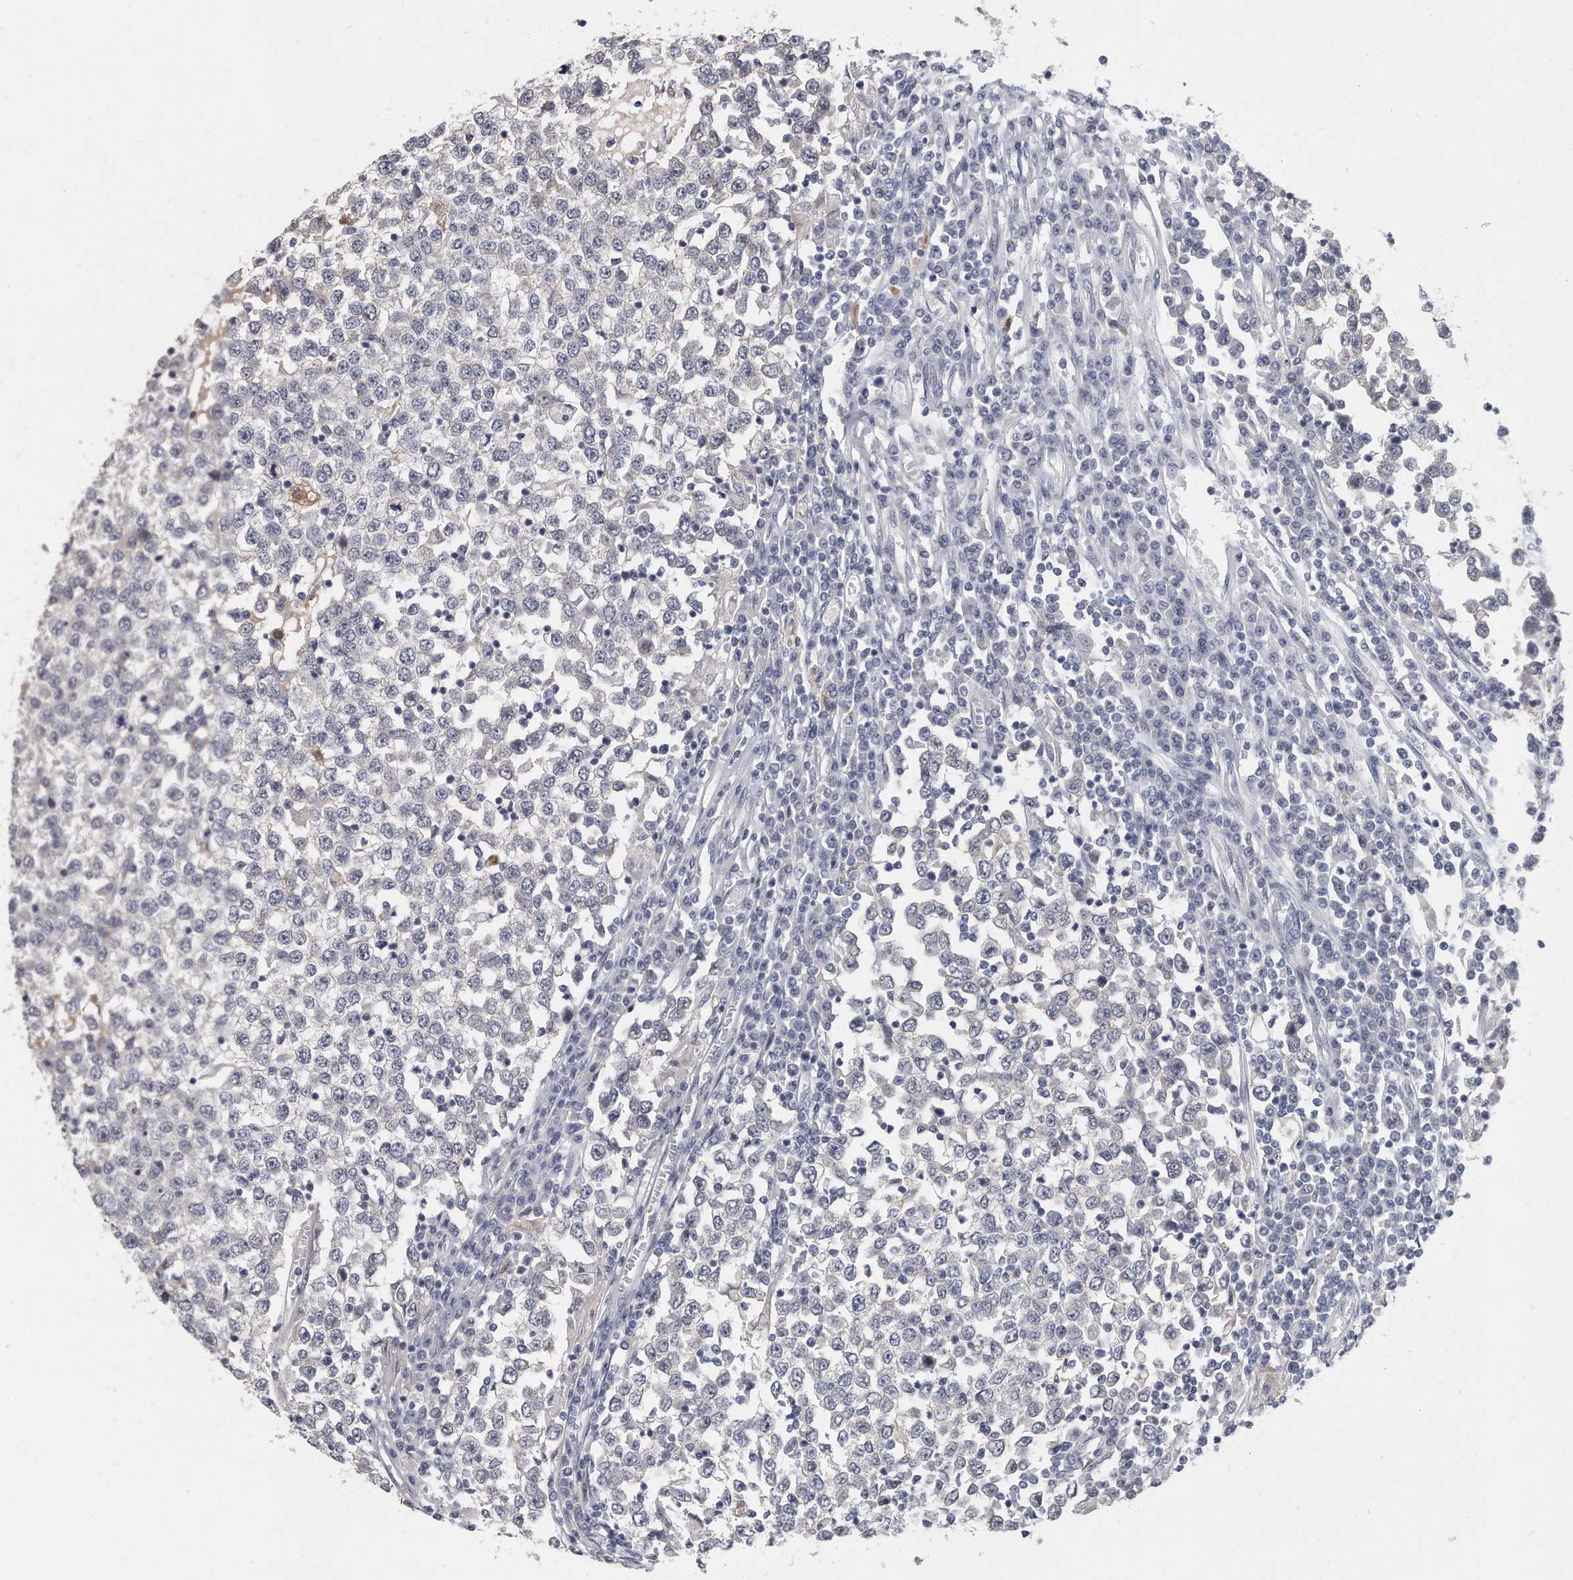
{"staining": {"intensity": "negative", "quantity": "none", "location": "none"}, "tissue": "testis cancer", "cell_type": "Tumor cells", "image_type": "cancer", "snomed": [{"axis": "morphology", "description": "Seminoma, NOS"}, {"axis": "topography", "description": "Testis"}], "caption": "IHC histopathology image of neoplastic tissue: seminoma (testis) stained with DAB exhibits no significant protein staining in tumor cells. (Brightfield microscopy of DAB IHC at high magnification).", "gene": "KLHL7", "patient": {"sex": "male", "age": 65}}